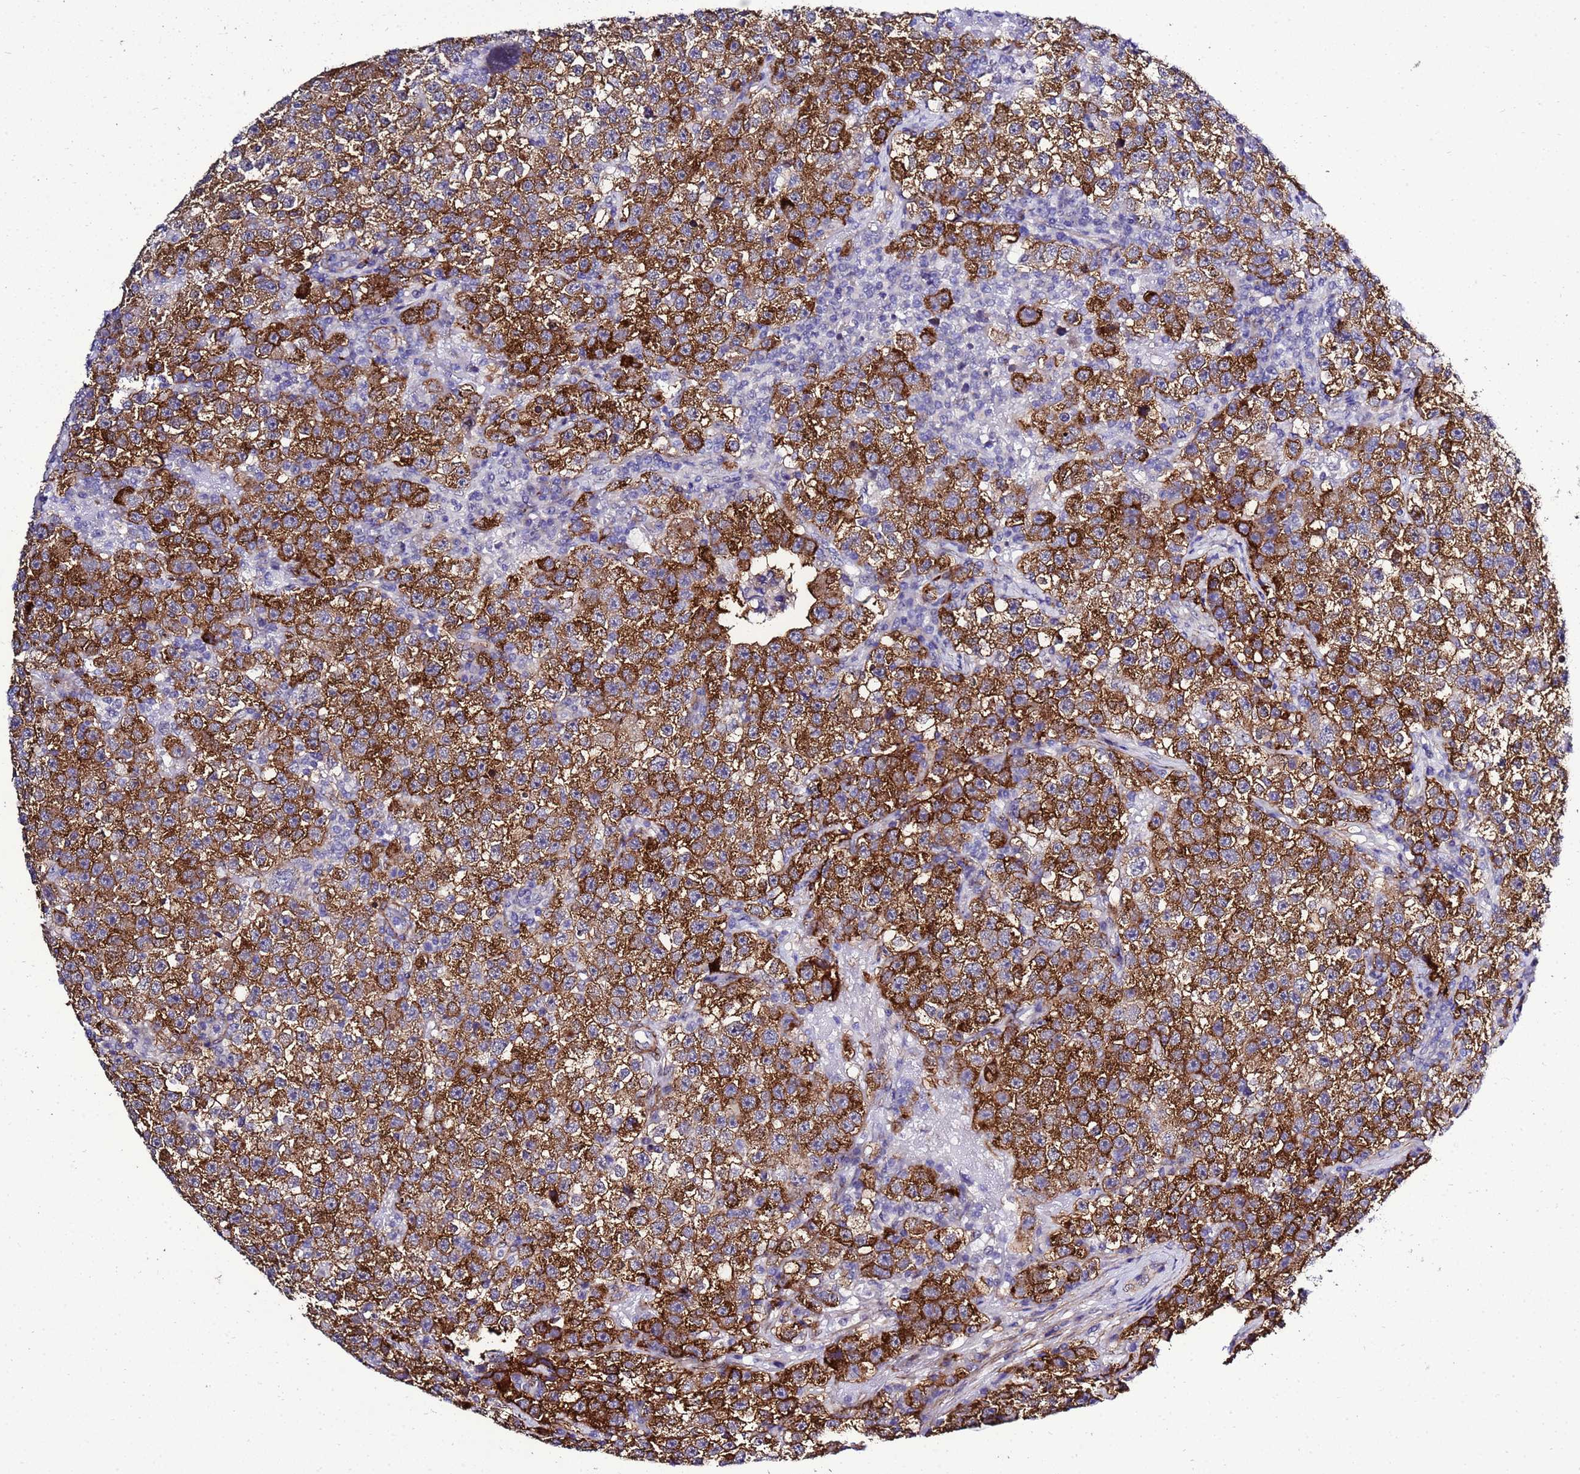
{"staining": {"intensity": "strong", "quantity": ">75%", "location": "cytoplasmic/membranous"}, "tissue": "testis cancer", "cell_type": "Tumor cells", "image_type": "cancer", "snomed": [{"axis": "morphology", "description": "Seminoma, NOS"}, {"axis": "topography", "description": "Testis"}], "caption": "Strong cytoplasmic/membranous protein staining is present in approximately >75% of tumor cells in testis seminoma.", "gene": "GZF1", "patient": {"sex": "male", "age": 22}}